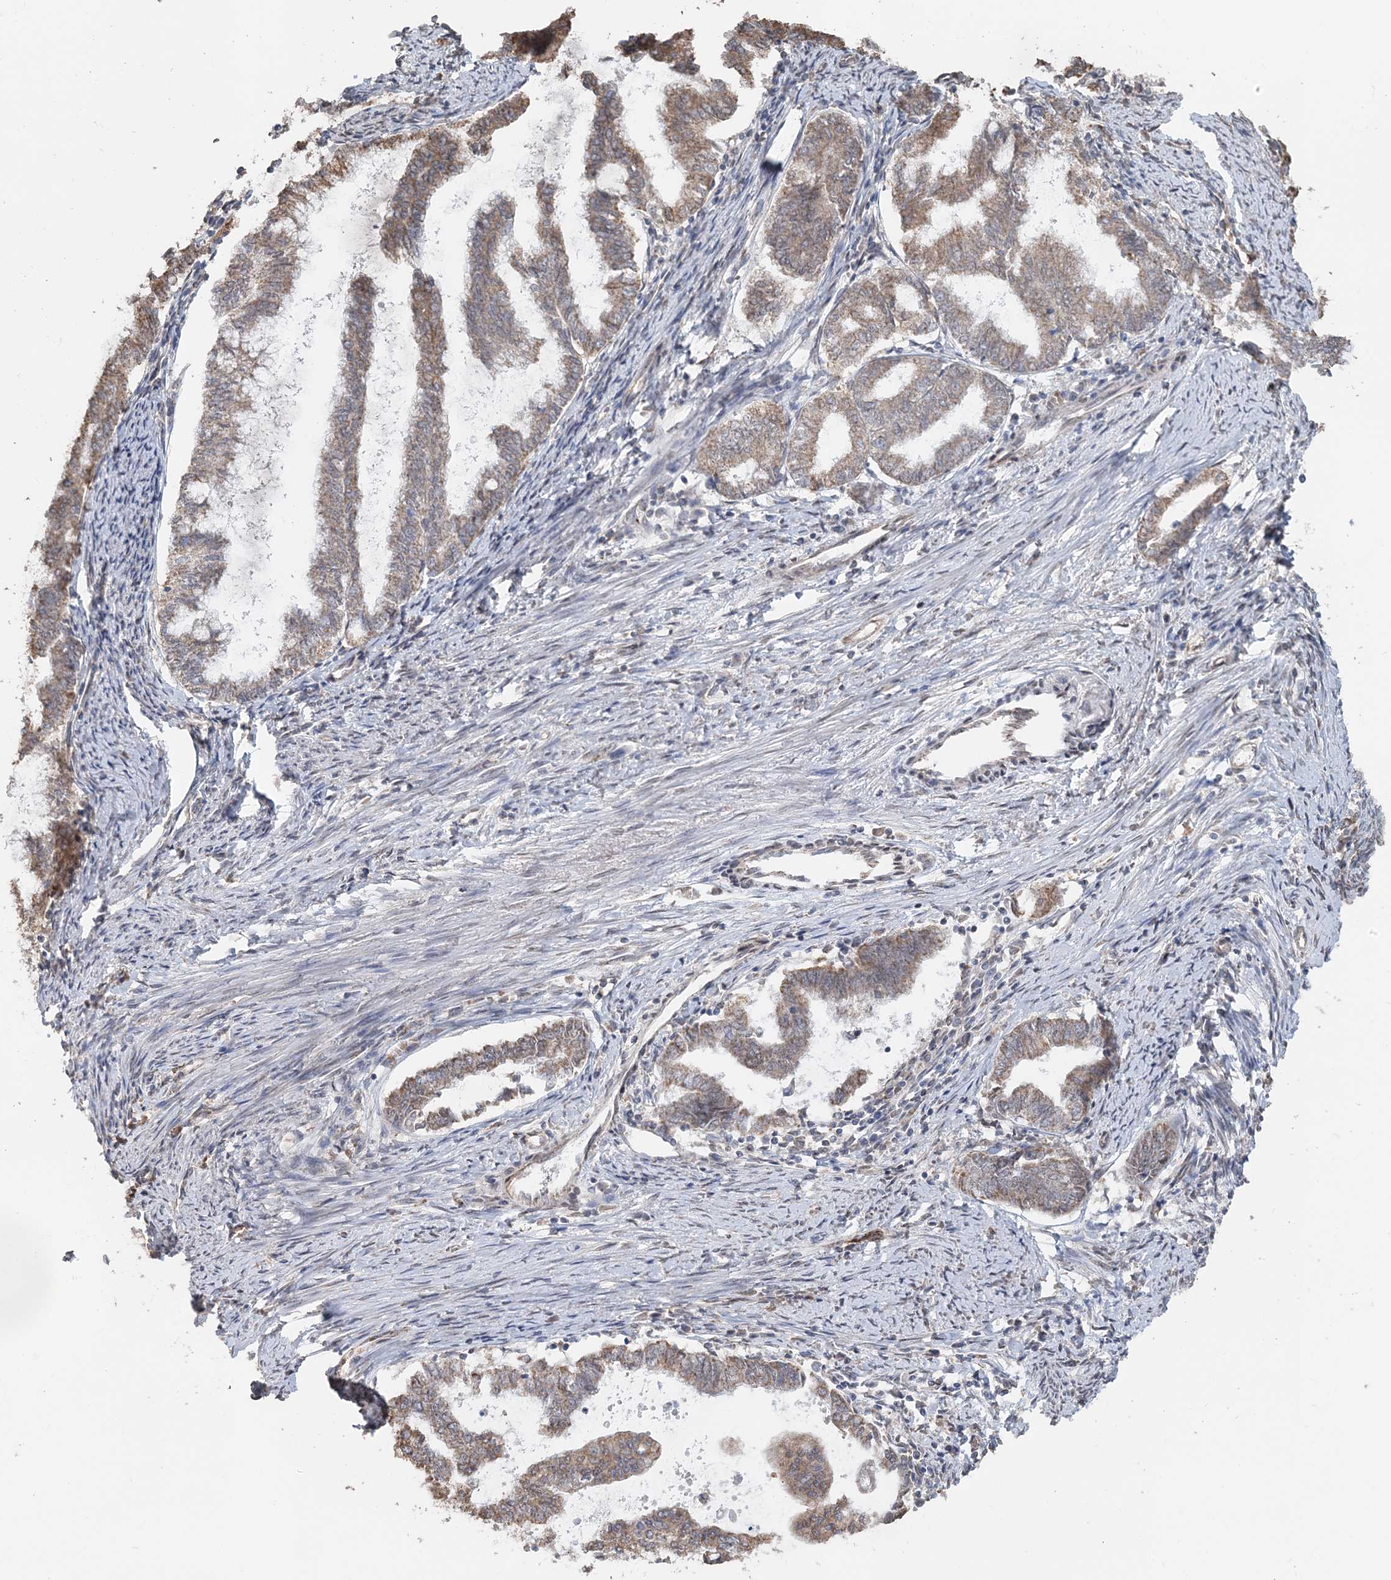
{"staining": {"intensity": "moderate", "quantity": "25%-75%", "location": "cytoplasmic/membranous"}, "tissue": "endometrial cancer", "cell_type": "Tumor cells", "image_type": "cancer", "snomed": [{"axis": "morphology", "description": "Adenocarcinoma, NOS"}, {"axis": "topography", "description": "Endometrium"}], "caption": "Tumor cells display moderate cytoplasmic/membranous positivity in approximately 25%-75% of cells in endometrial cancer (adenocarcinoma). The protein of interest is stained brown, and the nuclei are stained in blue (DAB (3,3'-diaminobenzidine) IHC with brightfield microscopy, high magnification).", "gene": "FBXO38", "patient": {"sex": "female", "age": 79}}